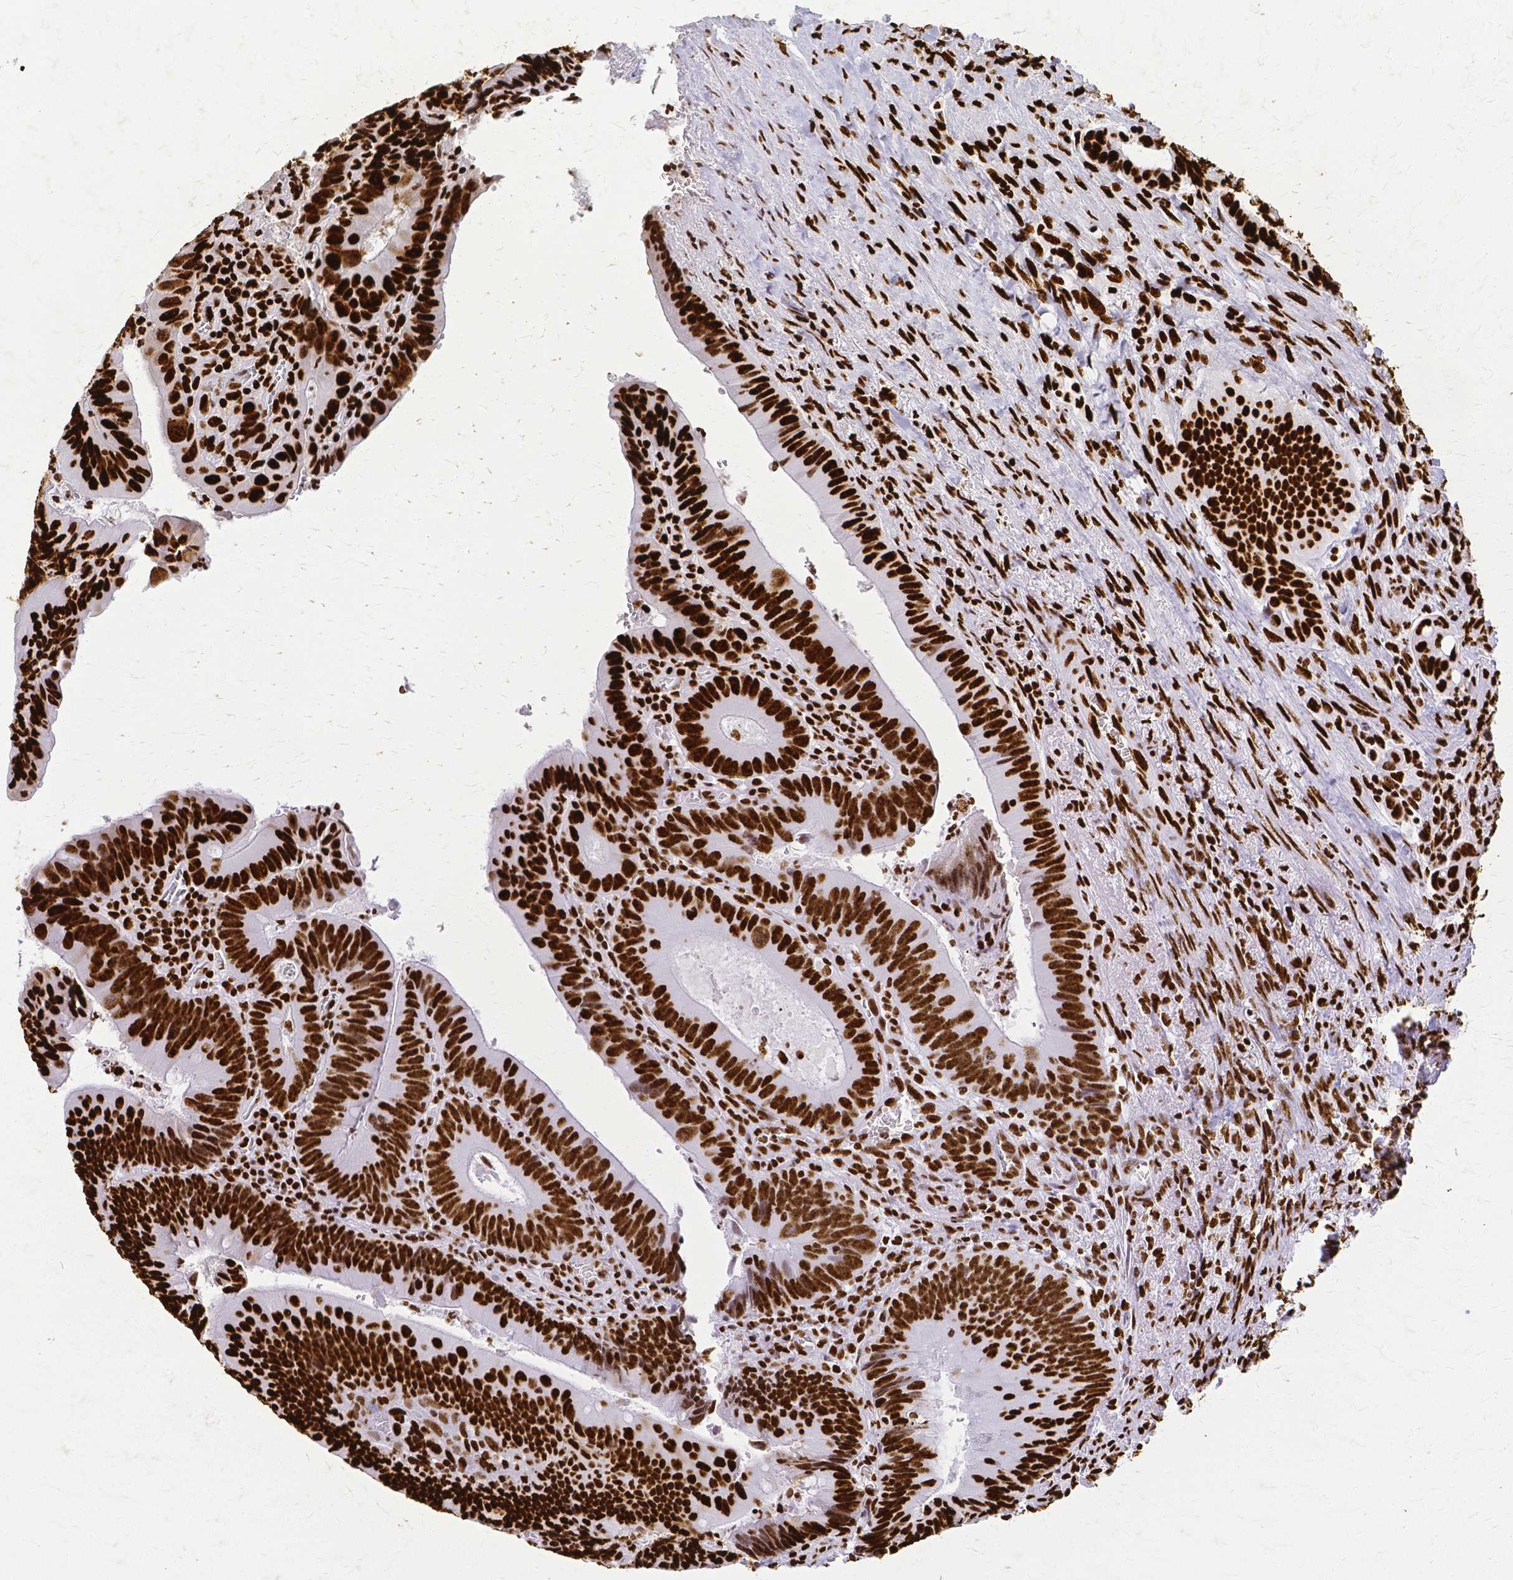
{"staining": {"intensity": "strong", "quantity": ">75%", "location": "nuclear"}, "tissue": "colorectal cancer", "cell_type": "Tumor cells", "image_type": "cancer", "snomed": [{"axis": "morphology", "description": "Adenocarcinoma, NOS"}, {"axis": "topography", "description": "Rectum"}], "caption": "A high-resolution photomicrograph shows immunohistochemistry staining of adenocarcinoma (colorectal), which shows strong nuclear positivity in approximately >75% of tumor cells.", "gene": "SFPQ", "patient": {"sex": "female", "age": 72}}